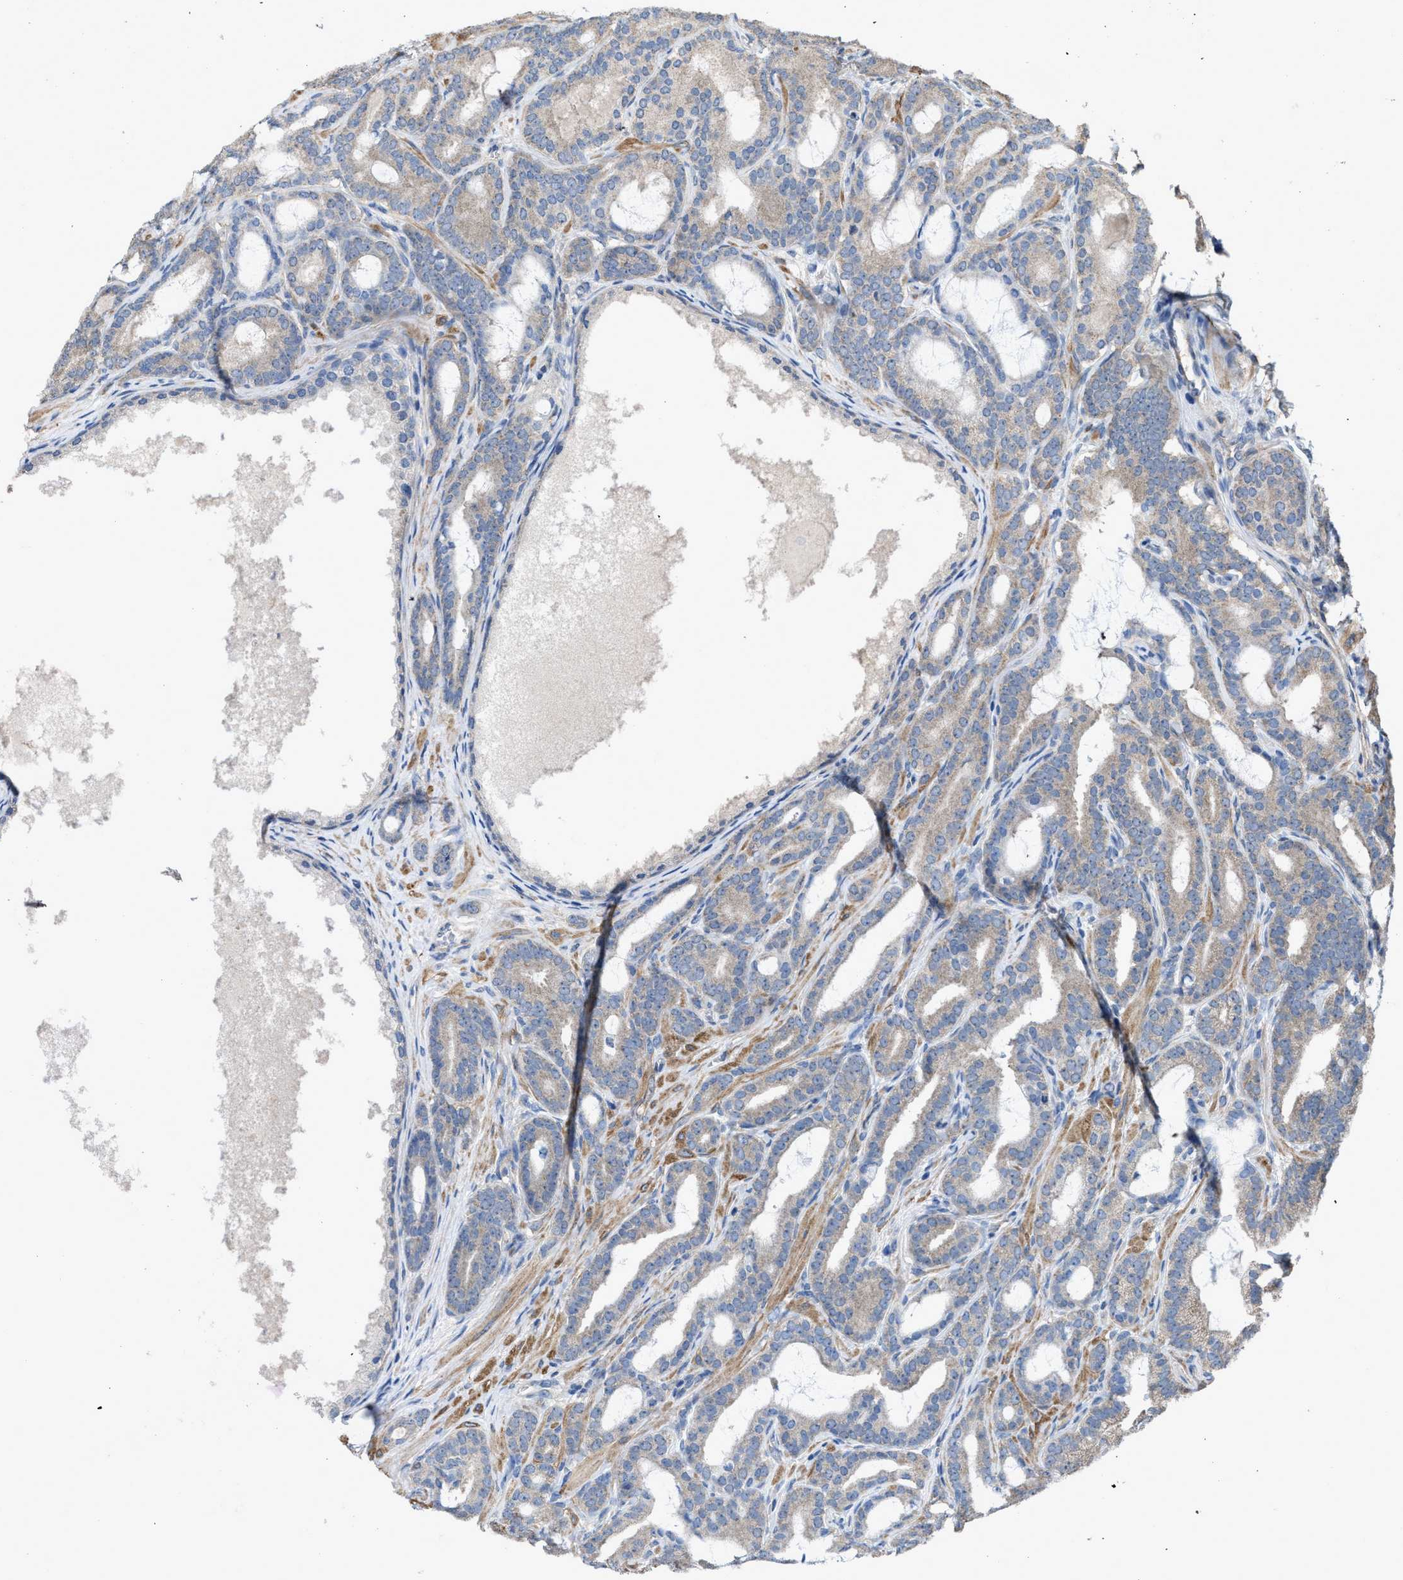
{"staining": {"intensity": "weak", "quantity": "25%-75%", "location": "cytoplasmic/membranous"}, "tissue": "prostate cancer", "cell_type": "Tumor cells", "image_type": "cancer", "snomed": [{"axis": "morphology", "description": "Adenocarcinoma, High grade"}, {"axis": "topography", "description": "Prostate"}], "caption": "Protein expression analysis of adenocarcinoma (high-grade) (prostate) demonstrates weak cytoplasmic/membranous expression in about 25%-75% of tumor cells.", "gene": "ARL6", "patient": {"sex": "male", "age": 60}}